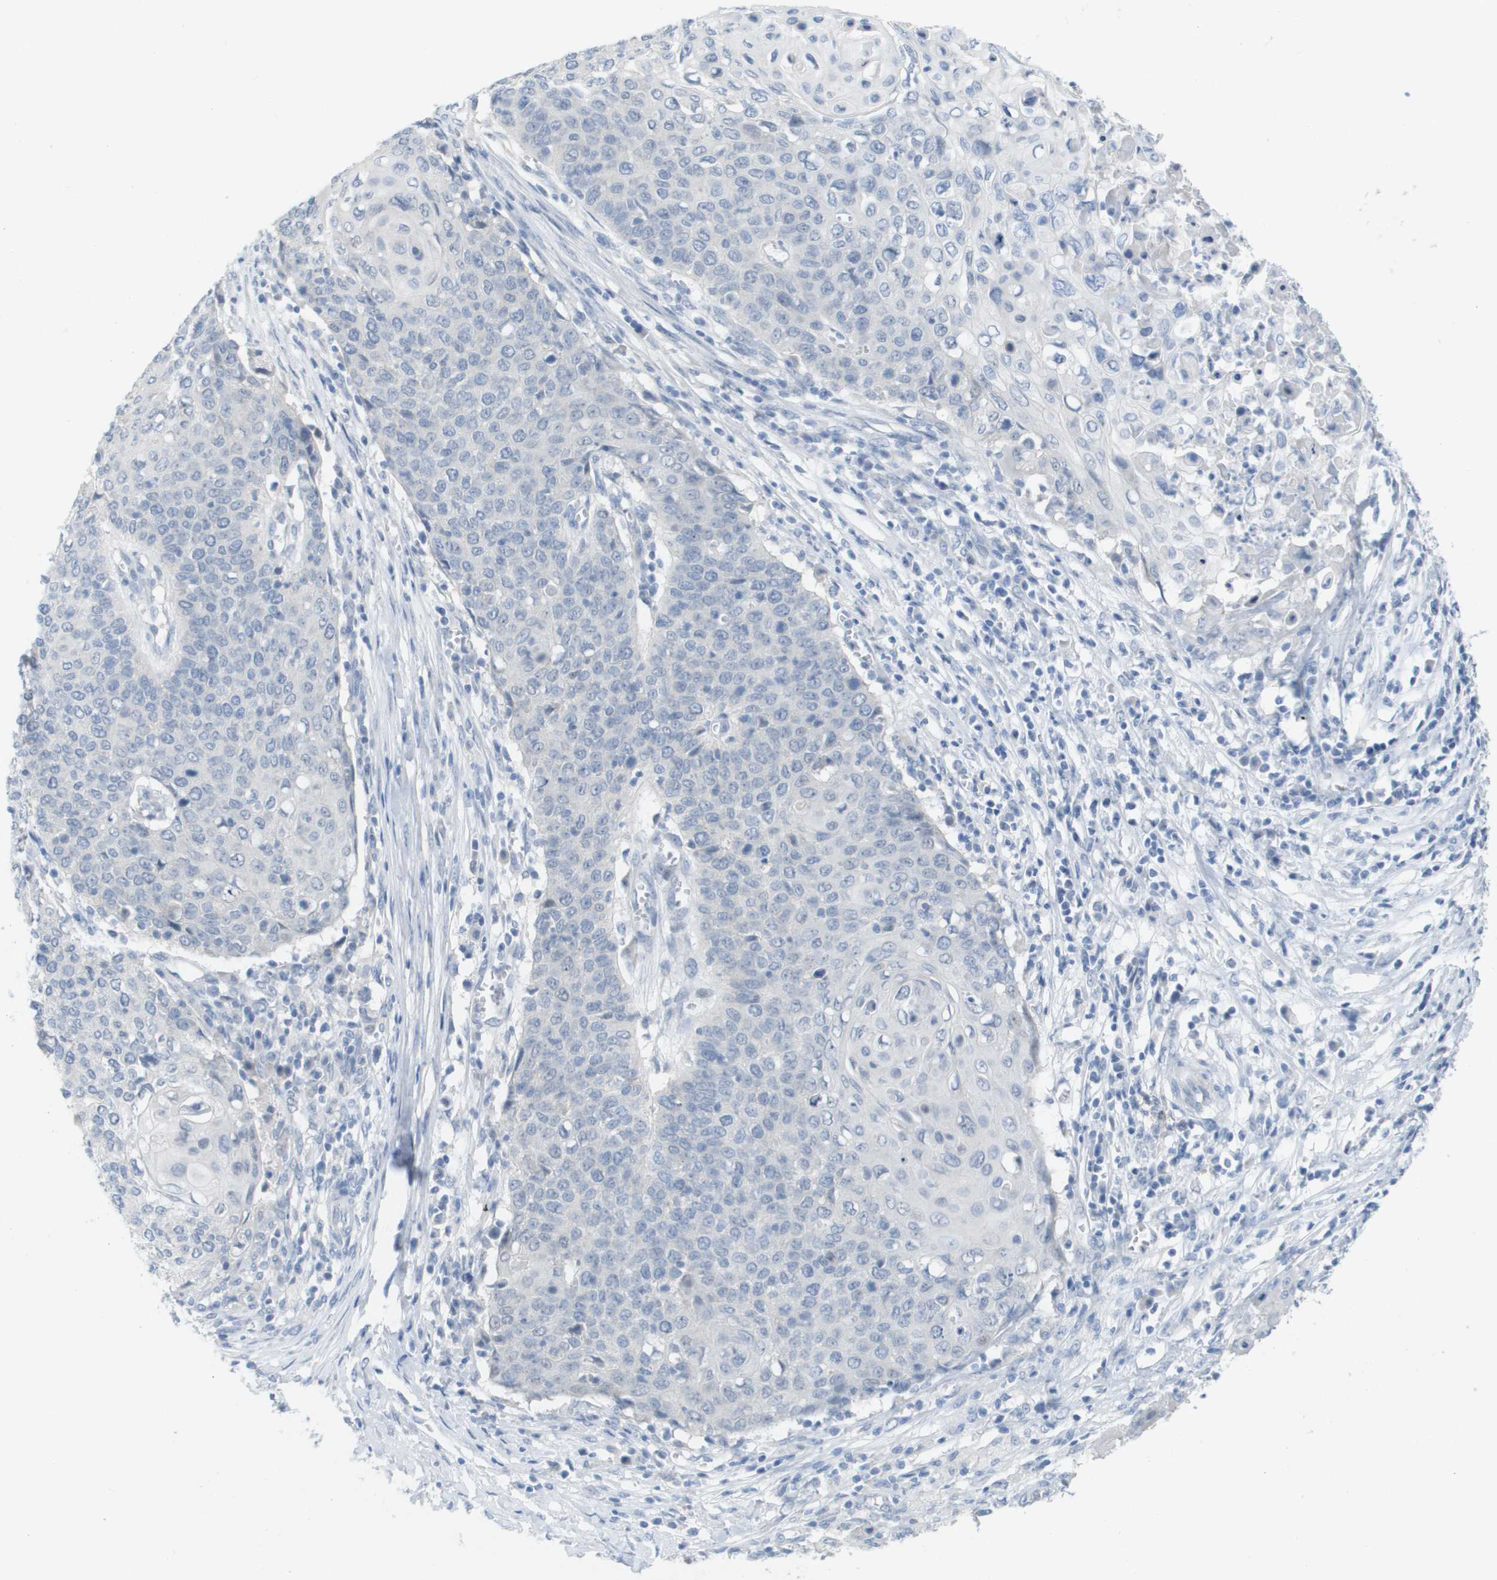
{"staining": {"intensity": "negative", "quantity": "none", "location": "none"}, "tissue": "cervical cancer", "cell_type": "Tumor cells", "image_type": "cancer", "snomed": [{"axis": "morphology", "description": "Squamous cell carcinoma, NOS"}, {"axis": "topography", "description": "Cervix"}], "caption": "Cervical cancer was stained to show a protein in brown. There is no significant expression in tumor cells.", "gene": "PDE4A", "patient": {"sex": "female", "age": 39}}